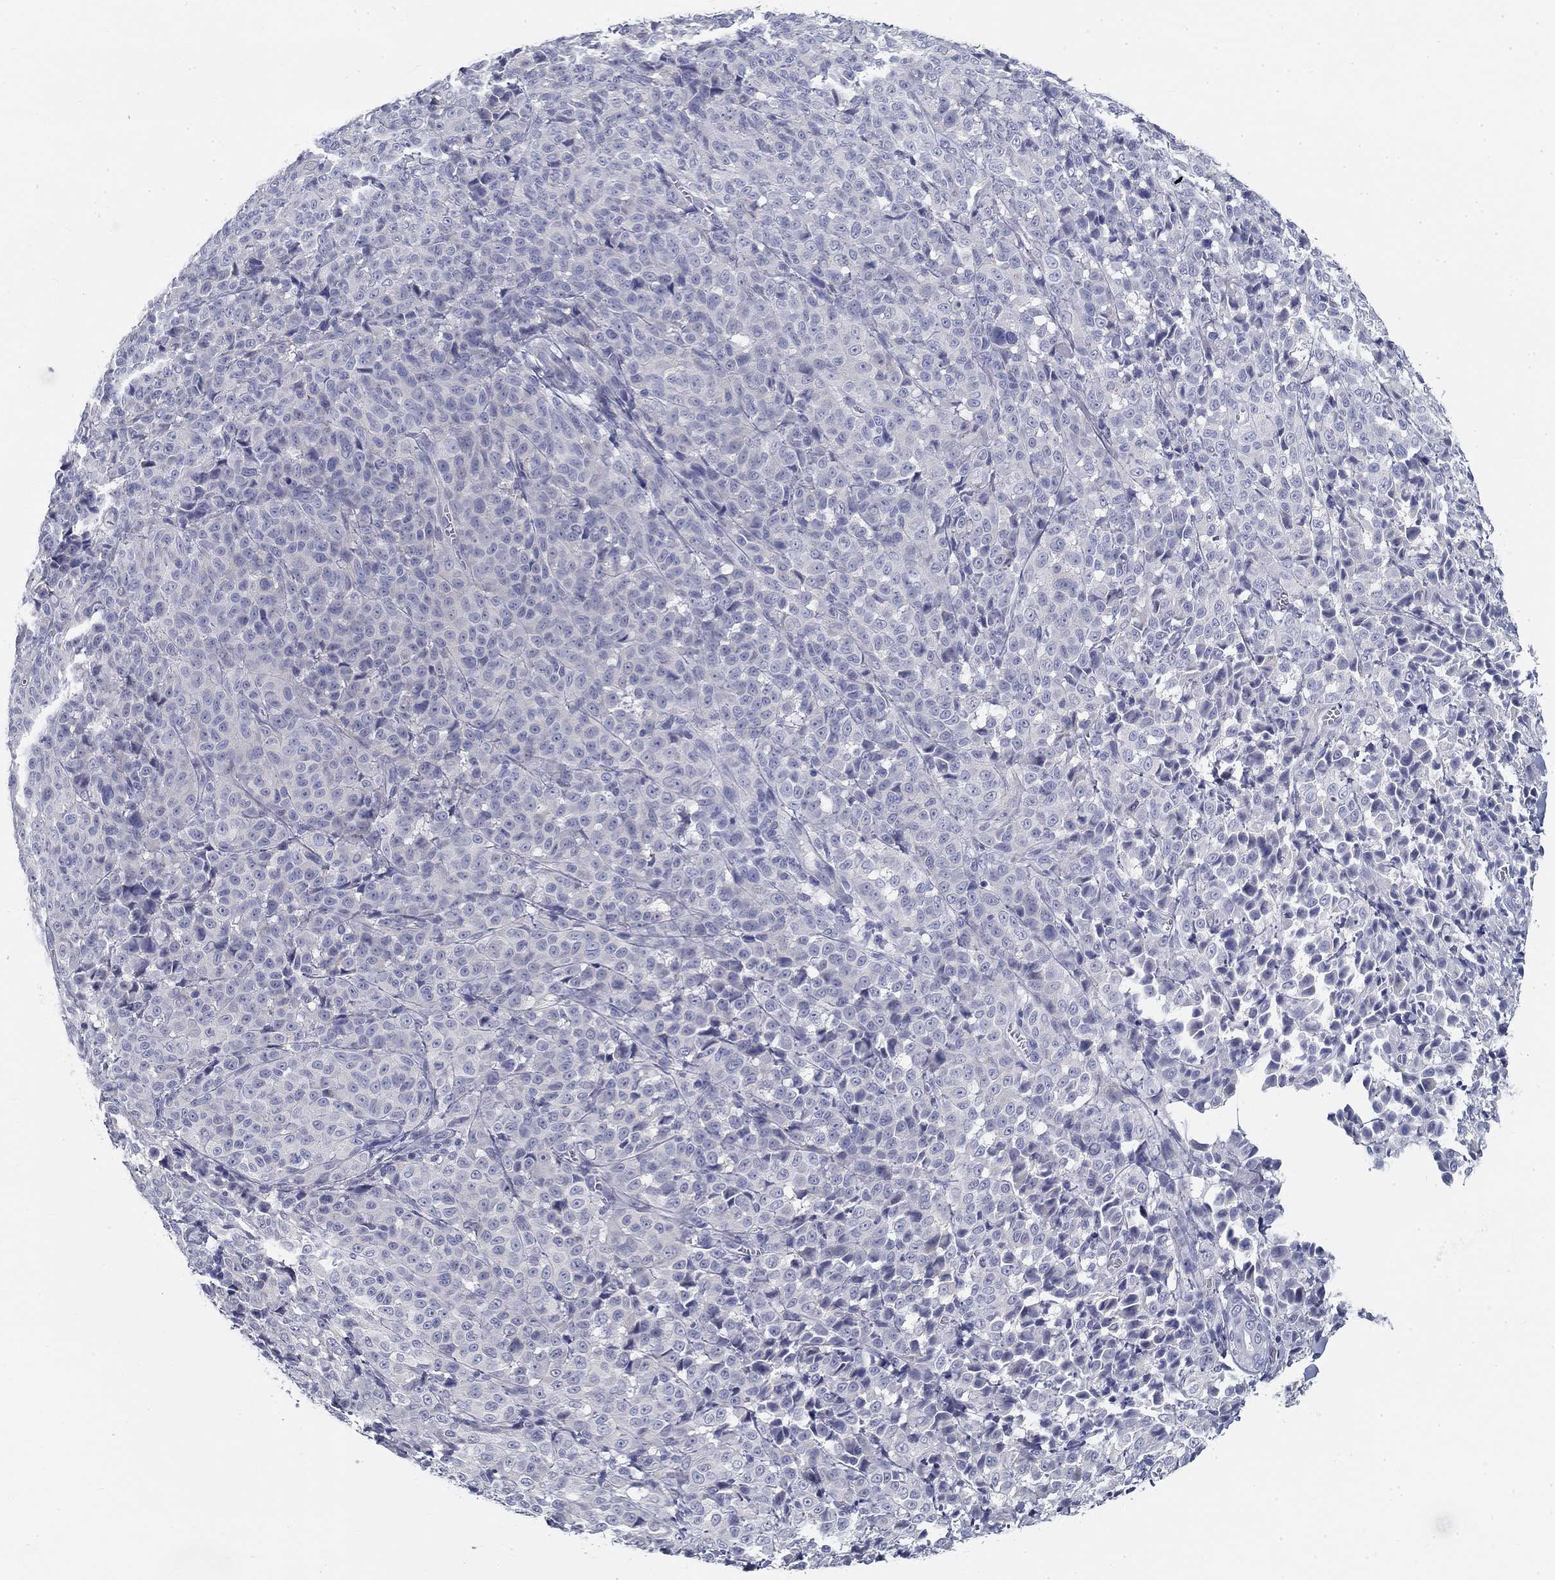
{"staining": {"intensity": "negative", "quantity": "none", "location": "none"}, "tissue": "melanoma", "cell_type": "Tumor cells", "image_type": "cancer", "snomed": [{"axis": "morphology", "description": "Malignant melanoma, NOS"}, {"axis": "topography", "description": "Skin"}], "caption": "There is no significant positivity in tumor cells of malignant melanoma.", "gene": "GALNTL5", "patient": {"sex": "male", "age": 89}}